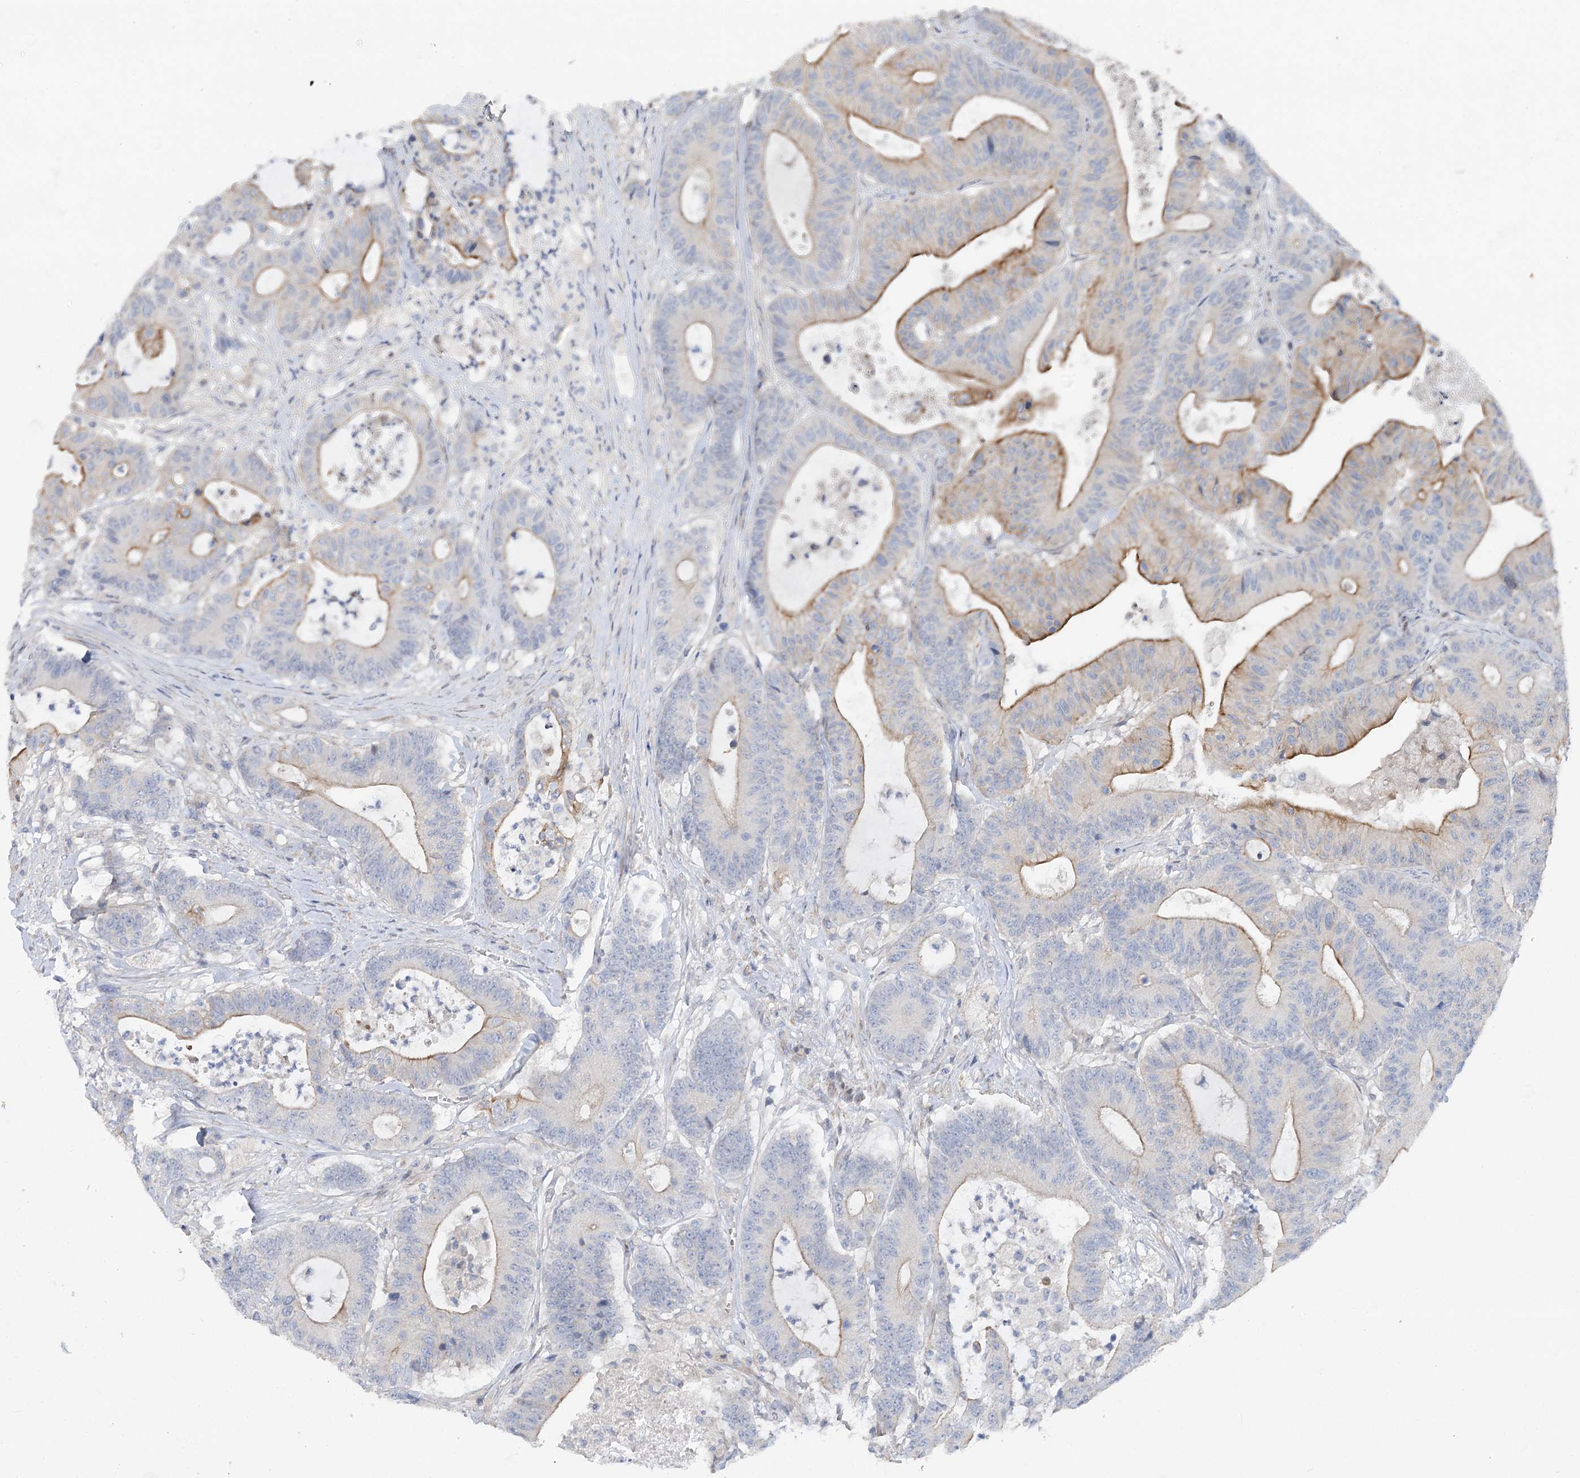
{"staining": {"intensity": "moderate", "quantity": "25%-75%", "location": "cytoplasmic/membranous"}, "tissue": "colorectal cancer", "cell_type": "Tumor cells", "image_type": "cancer", "snomed": [{"axis": "morphology", "description": "Adenocarcinoma, NOS"}, {"axis": "topography", "description": "Colon"}], "caption": "A brown stain labels moderate cytoplasmic/membranous staining of a protein in human colorectal cancer (adenocarcinoma) tumor cells. The staining was performed using DAB to visualize the protein expression in brown, while the nuclei were stained in blue with hematoxylin (Magnification: 20x).", "gene": "SCN11A", "patient": {"sex": "female", "age": 84}}